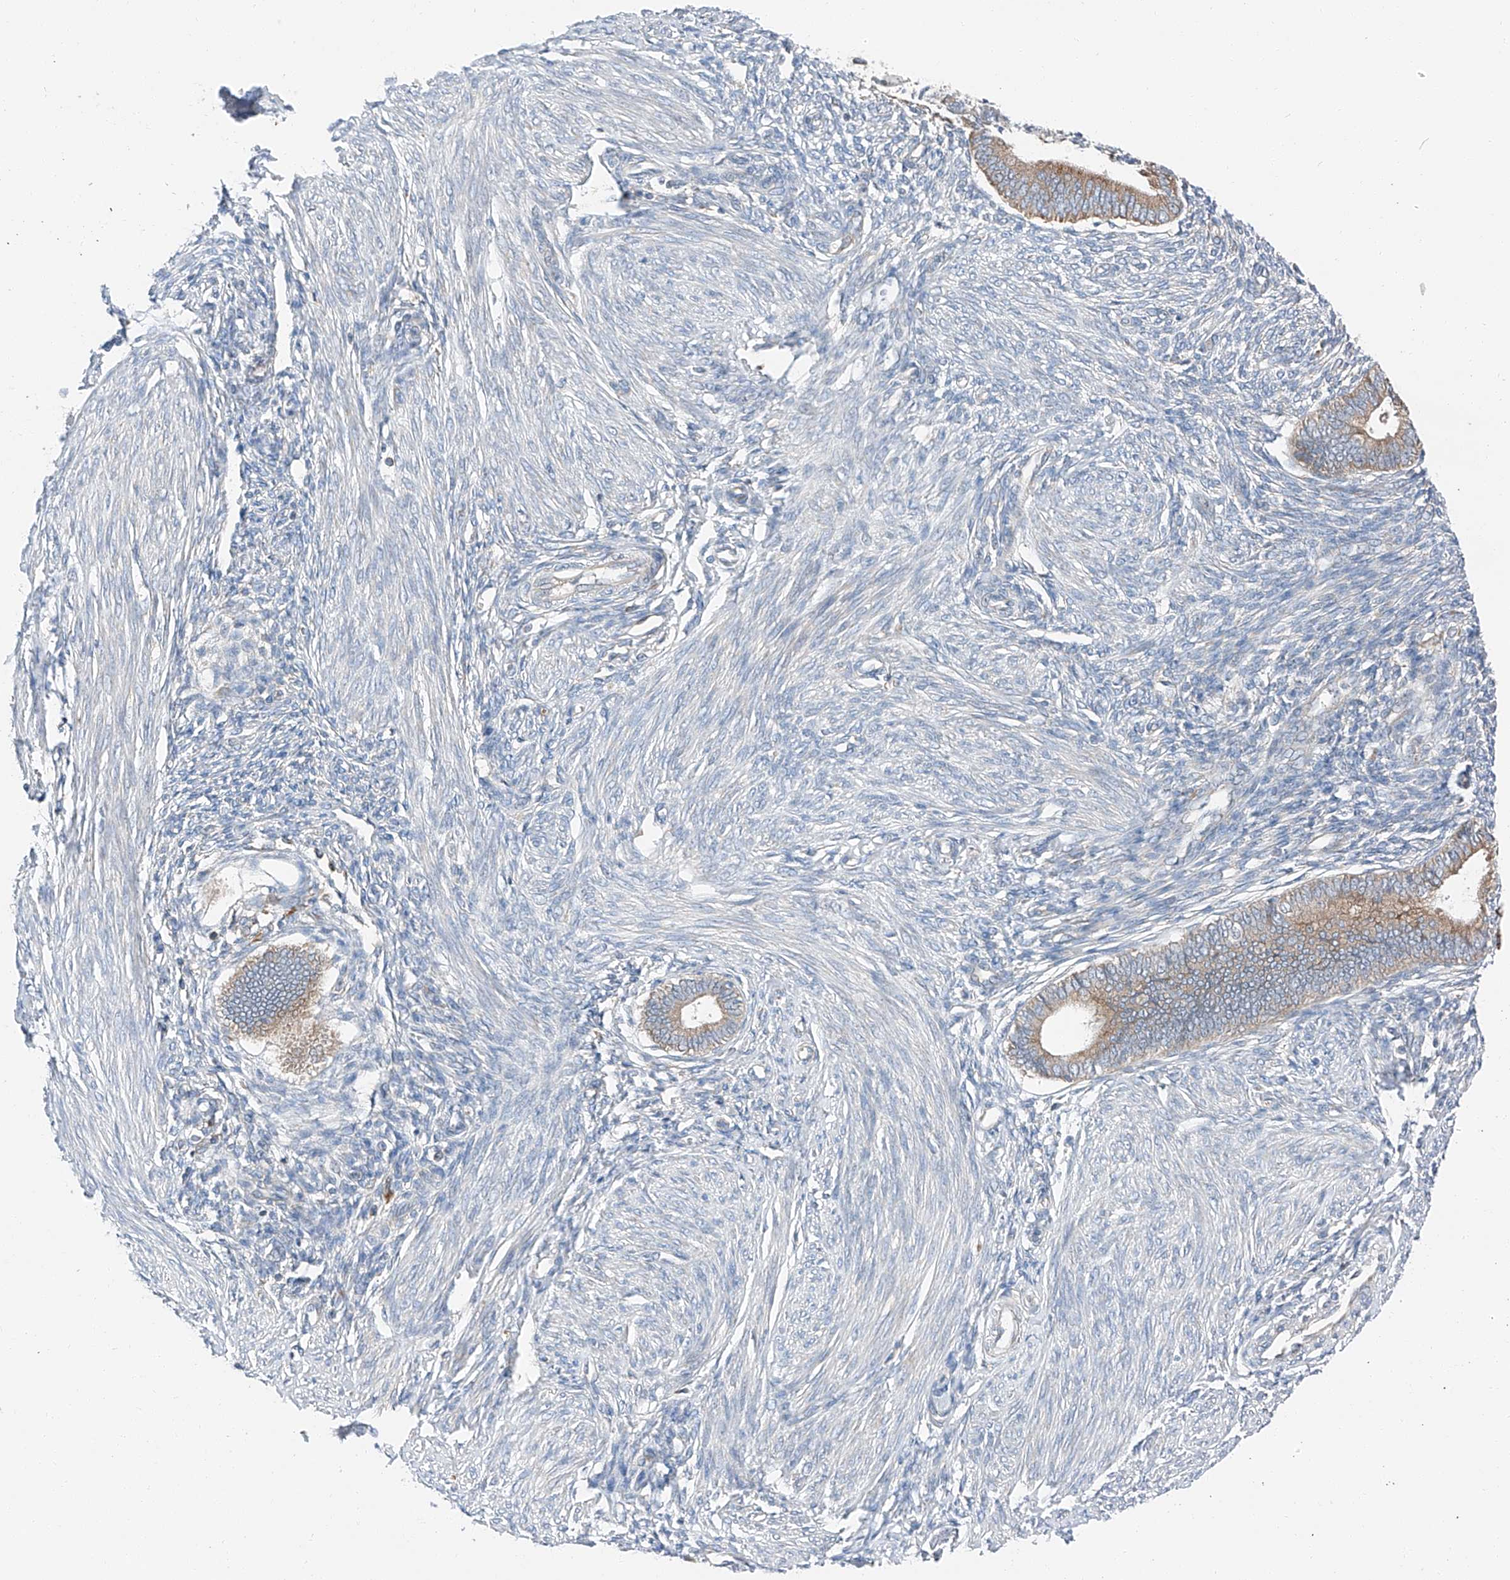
{"staining": {"intensity": "negative", "quantity": "none", "location": "none"}, "tissue": "endometrium", "cell_type": "Cells in endometrial stroma", "image_type": "normal", "snomed": [{"axis": "morphology", "description": "Normal tissue, NOS"}, {"axis": "topography", "description": "Endometrium"}], "caption": "This image is of benign endometrium stained with immunohistochemistry (IHC) to label a protein in brown with the nuclei are counter-stained blue. There is no positivity in cells in endometrial stroma.", "gene": "ZC3H15", "patient": {"sex": "female", "age": 46}}